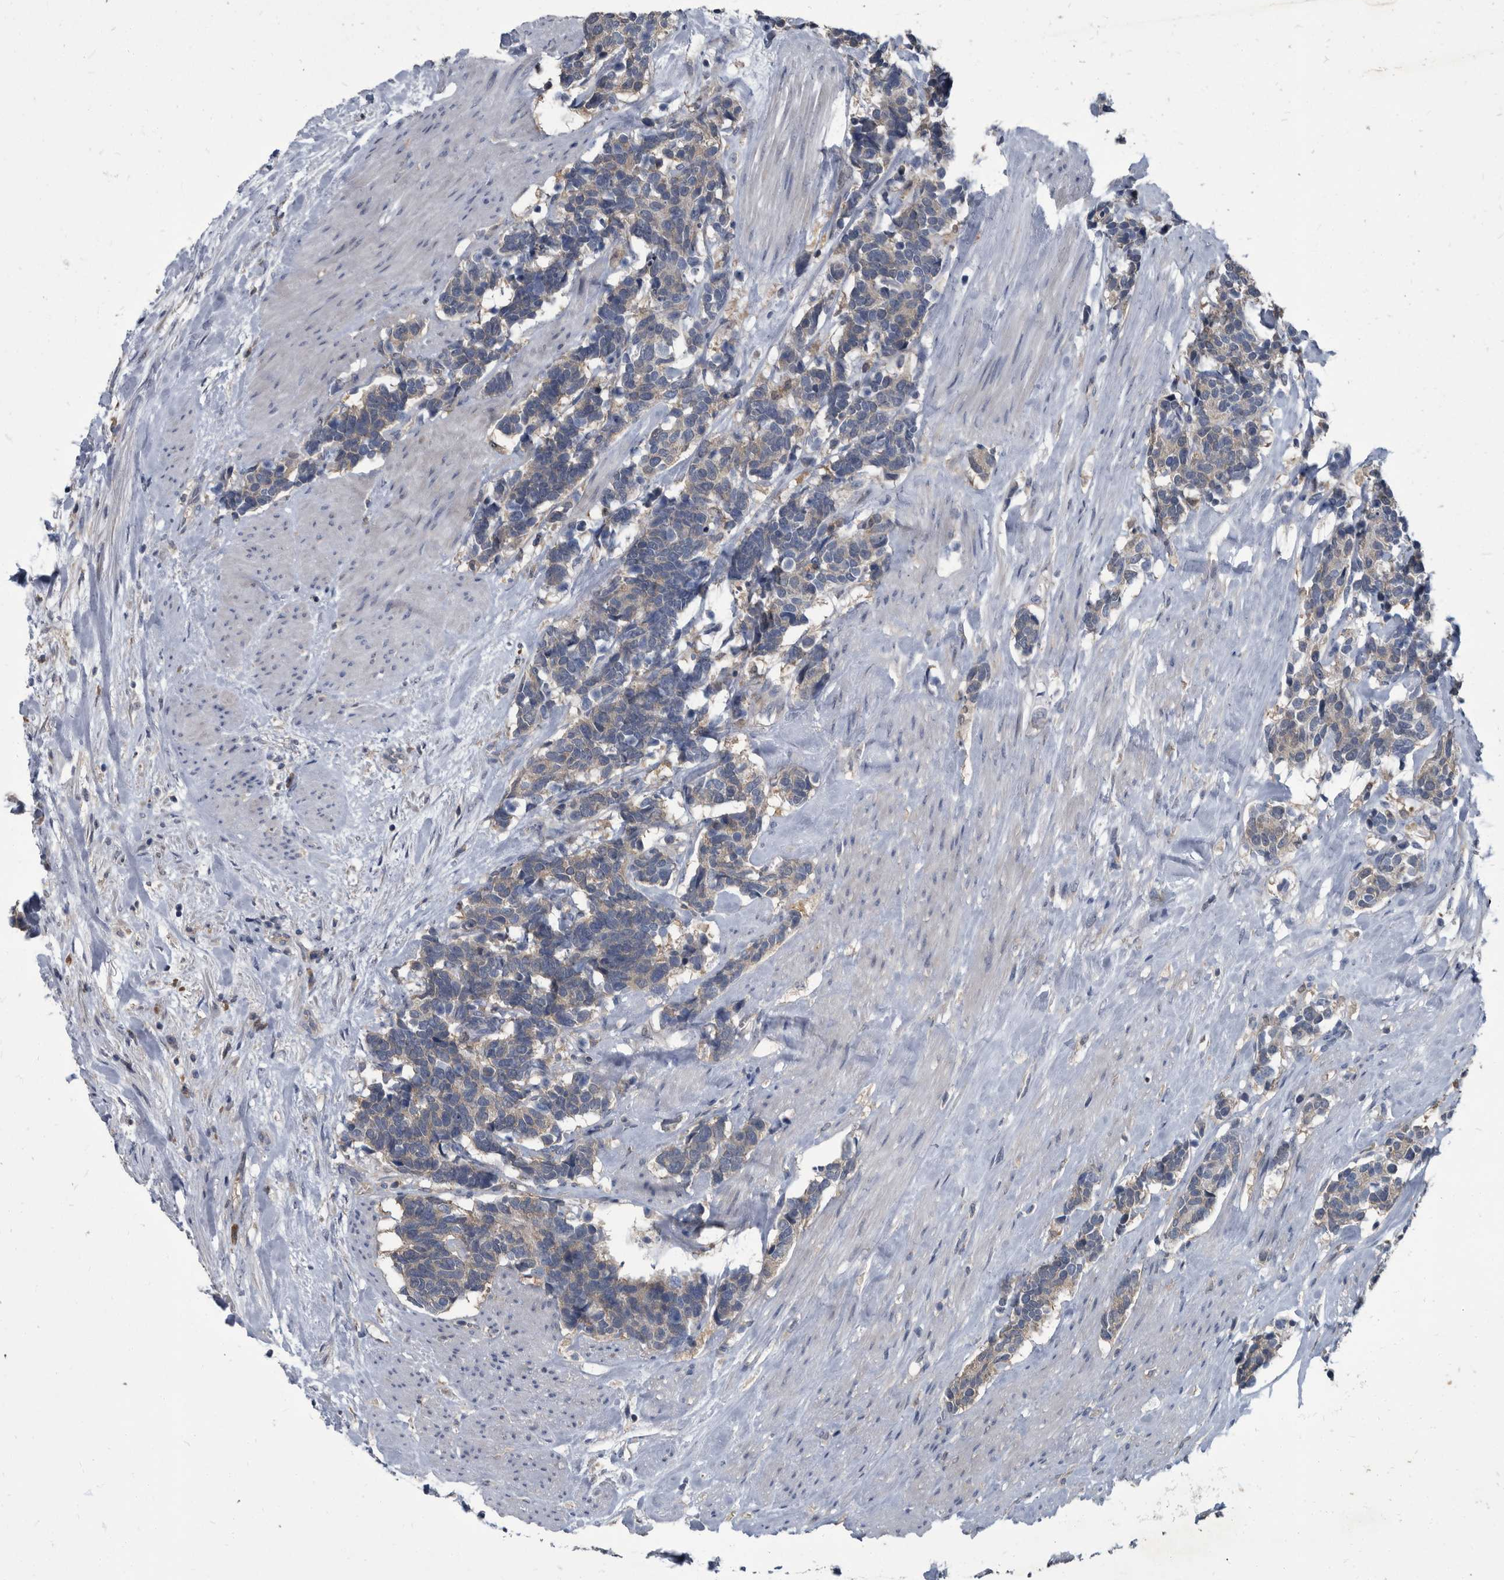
{"staining": {"intensity": "weak", "quantity": "25%-75%", "location": "cytoplasmic/membranous"}, "tissue": "carcinoid", "cell_type": "Tumor cells", "image_type": "cancer", "snomed": [{"axis": "morphology", "description": "Carcinoma, NOS"}, {"axis": "morphology", "description": "Carcinoid, malignant, NOS"}, {"axis": "topography", "description": "Urinary bladder"}], "caption": "Carcinoid tissue shows weak cytoplasmic/membranous expression in approximately 25%-75% of tumor cells", "gene": "CDV3", "patient": {"sex": "male", "age": 57}}